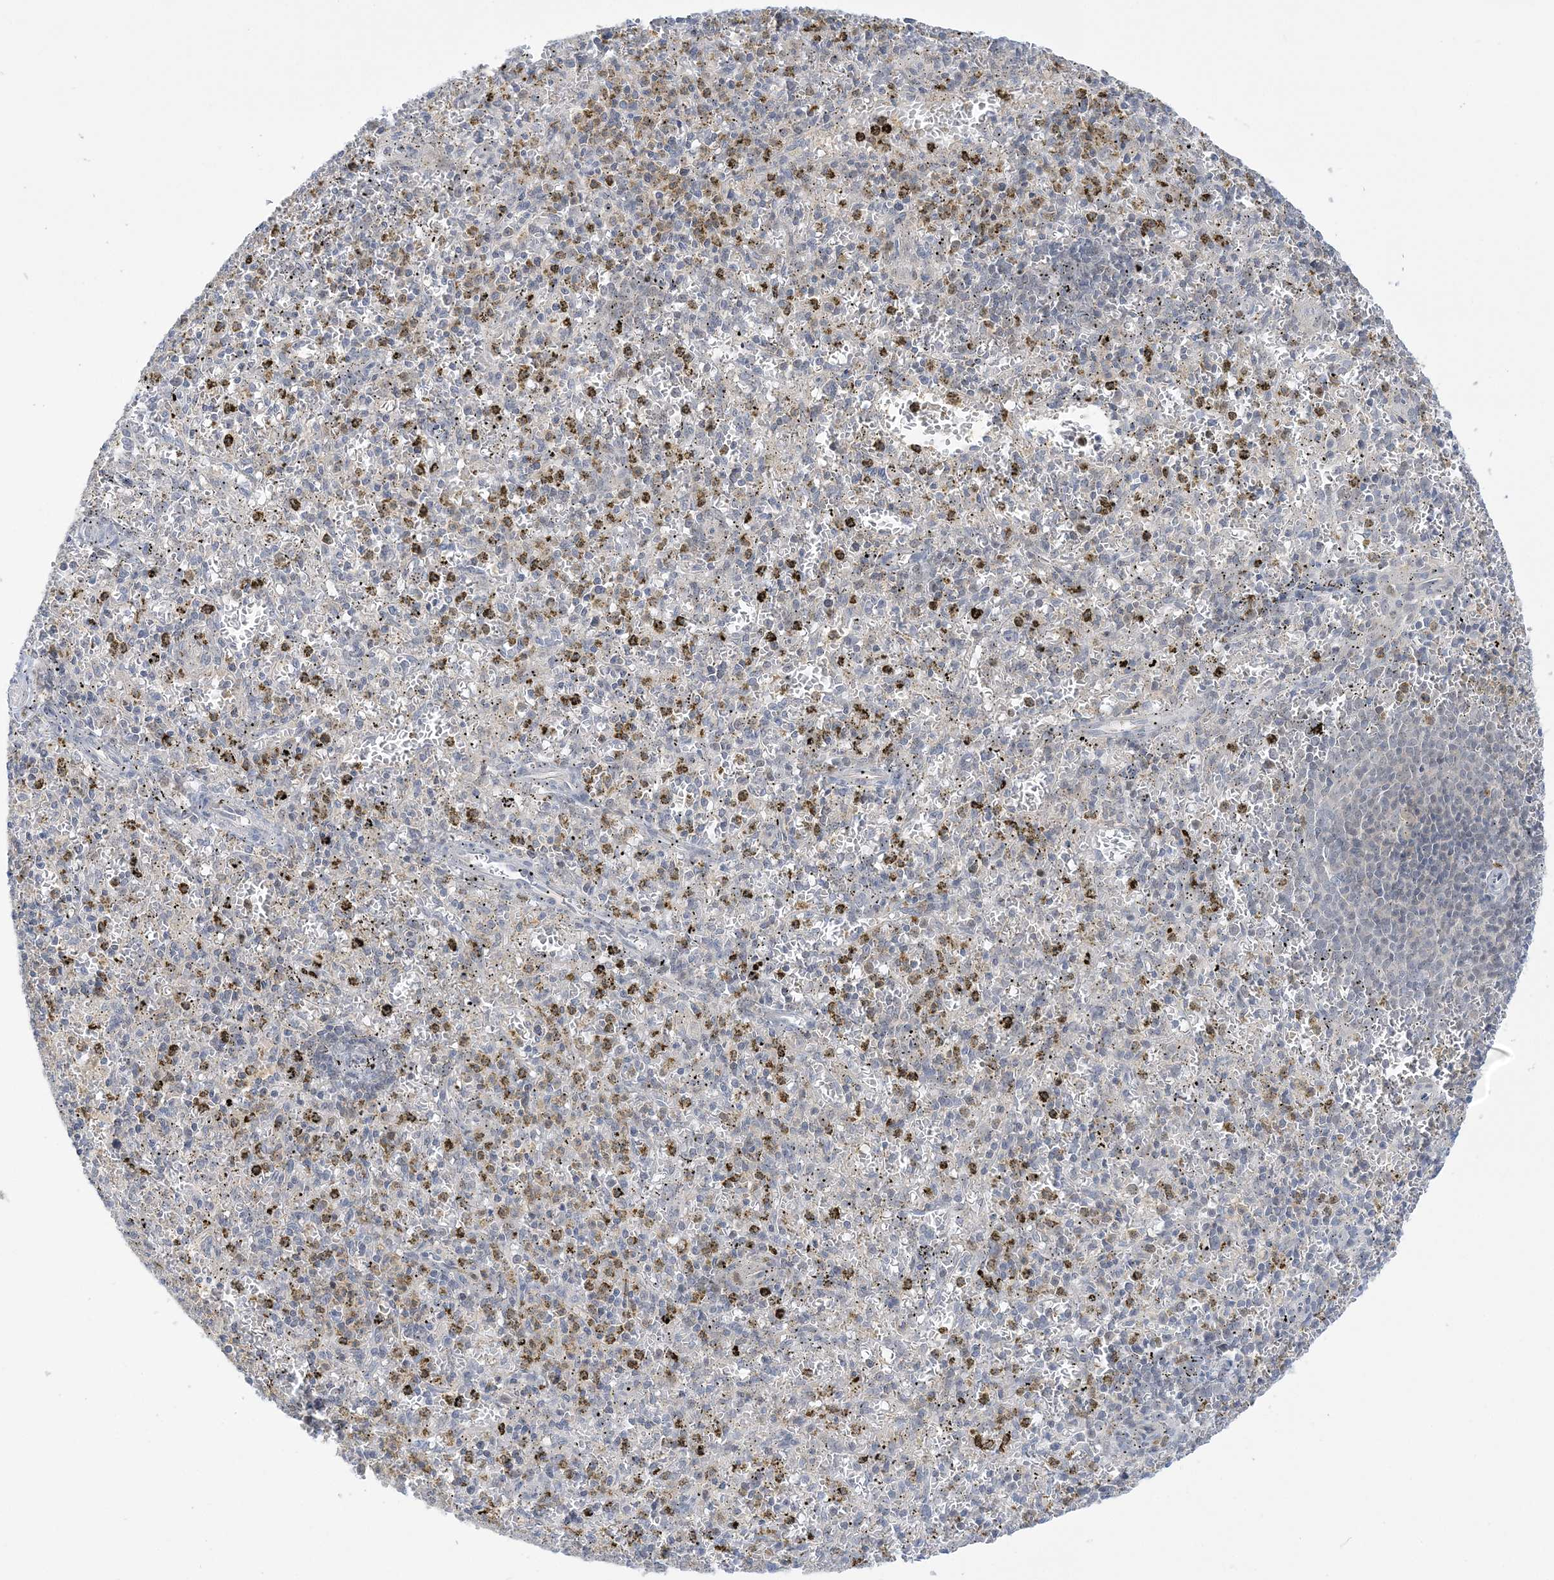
{"staining": {"intensity": "negative", "quantity": "none", "location": "none"}, "tissue": "spleen", "cell_type": "Cells in red pulp", "image_type": "normal", "snomed": [{"axis": "morphology", "description": "Normal tissue, NOS"}, {"axis": "topography", "description": "Spleen"}], "caption": "This is an immunohistochemistry (IHC) image of normal human spleen. There is no staining in cells in red pulp.", "gene": "THADA", "patient": {"sex": "male", "age": 72}}